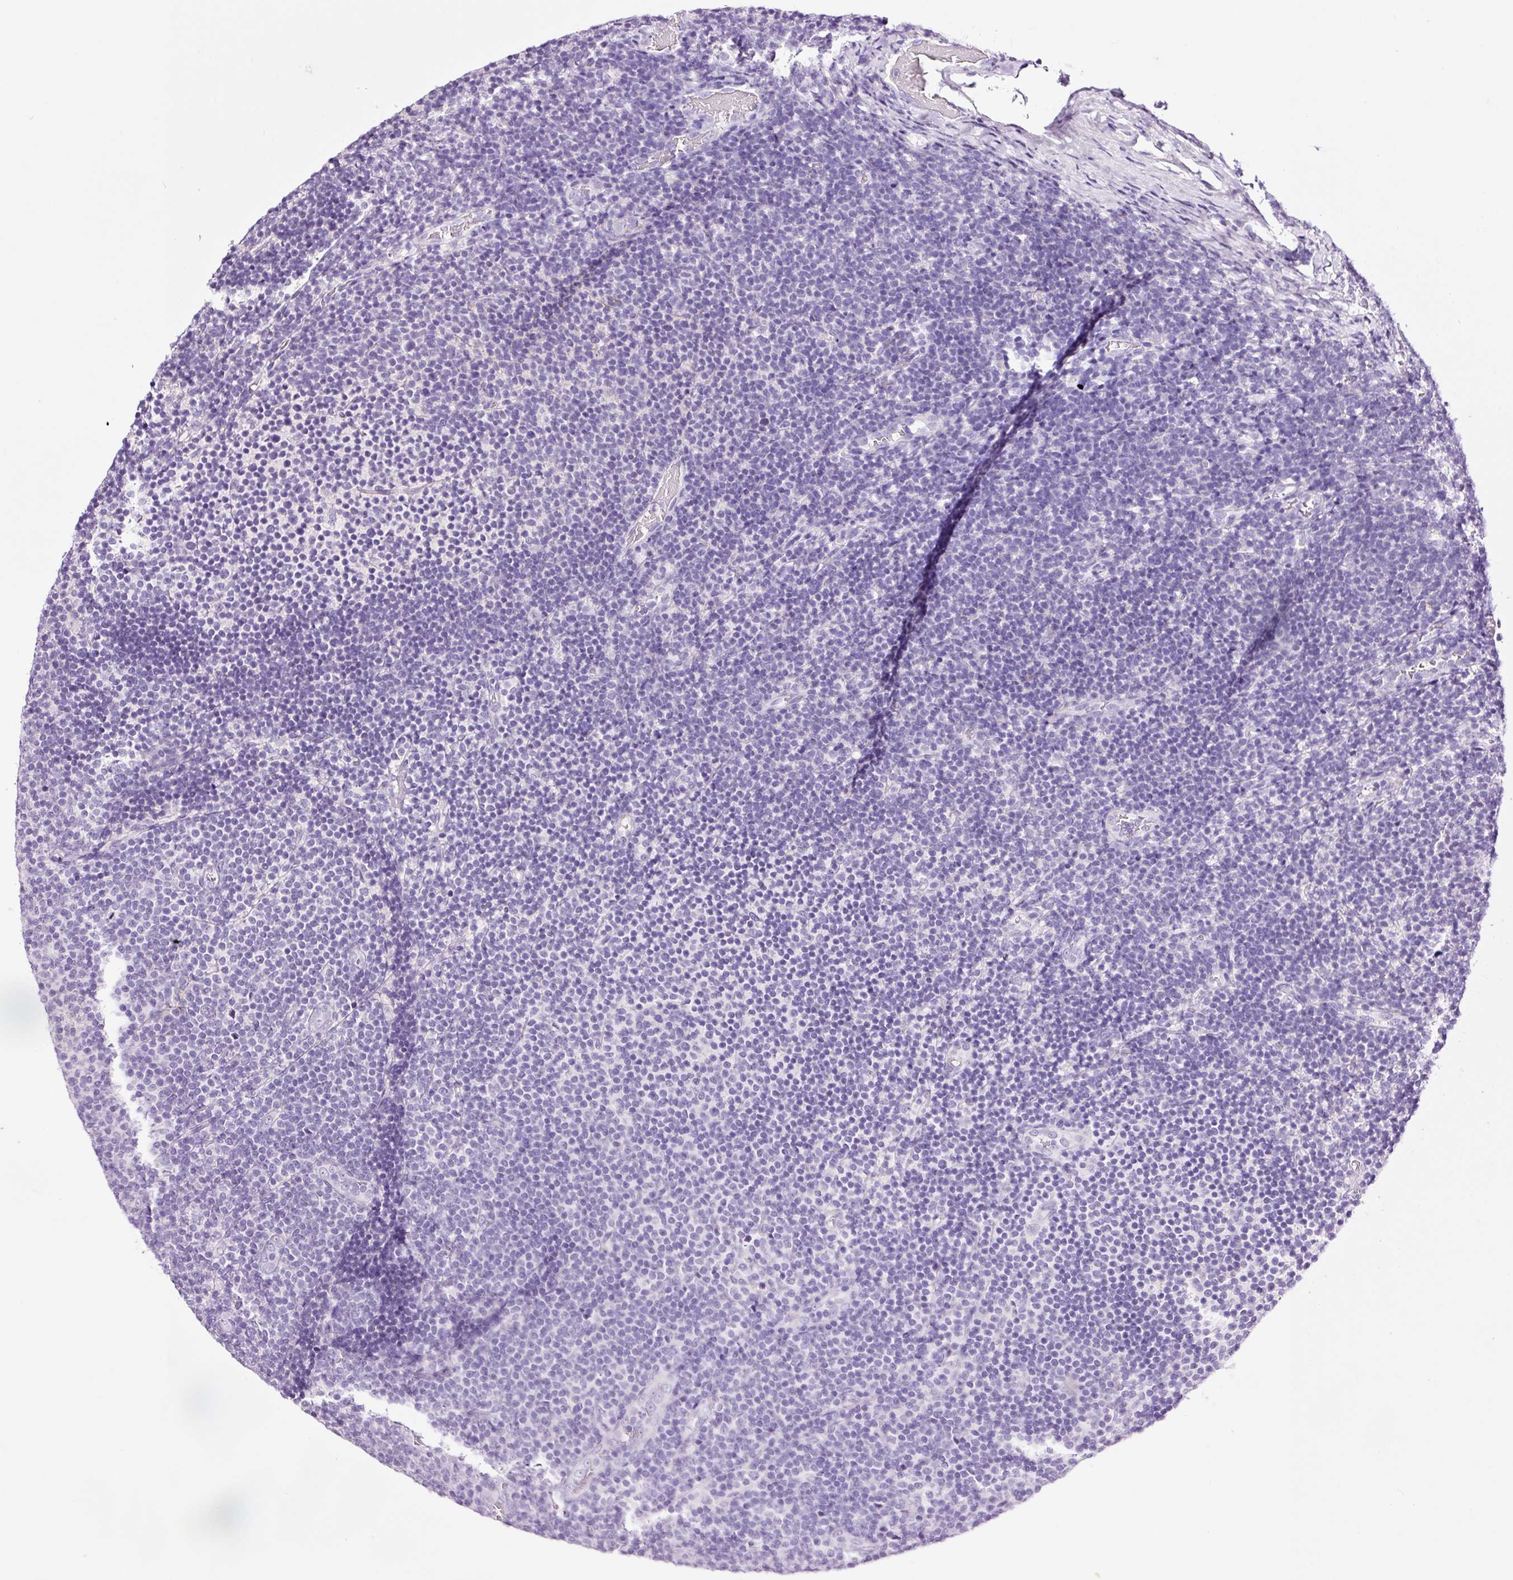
{"staining": {"intensity": "negative", "quantity": "none", "location": "none"}, "tissue": "lymphoma", "cell_type": "Tumor cells", "image_type": "cancer", "snomed": [{"axis": "morphology", "description": "Malignant lymphoma, non-Hodgkin's type, Low grade"}, {"axis": "topography", "description": "Lymph node"}], "caption": "Tumor cells are negative for brown protein staining in lymphoma.", "gene": "PAM", "patient": {"sex": "male", "age": 66}}